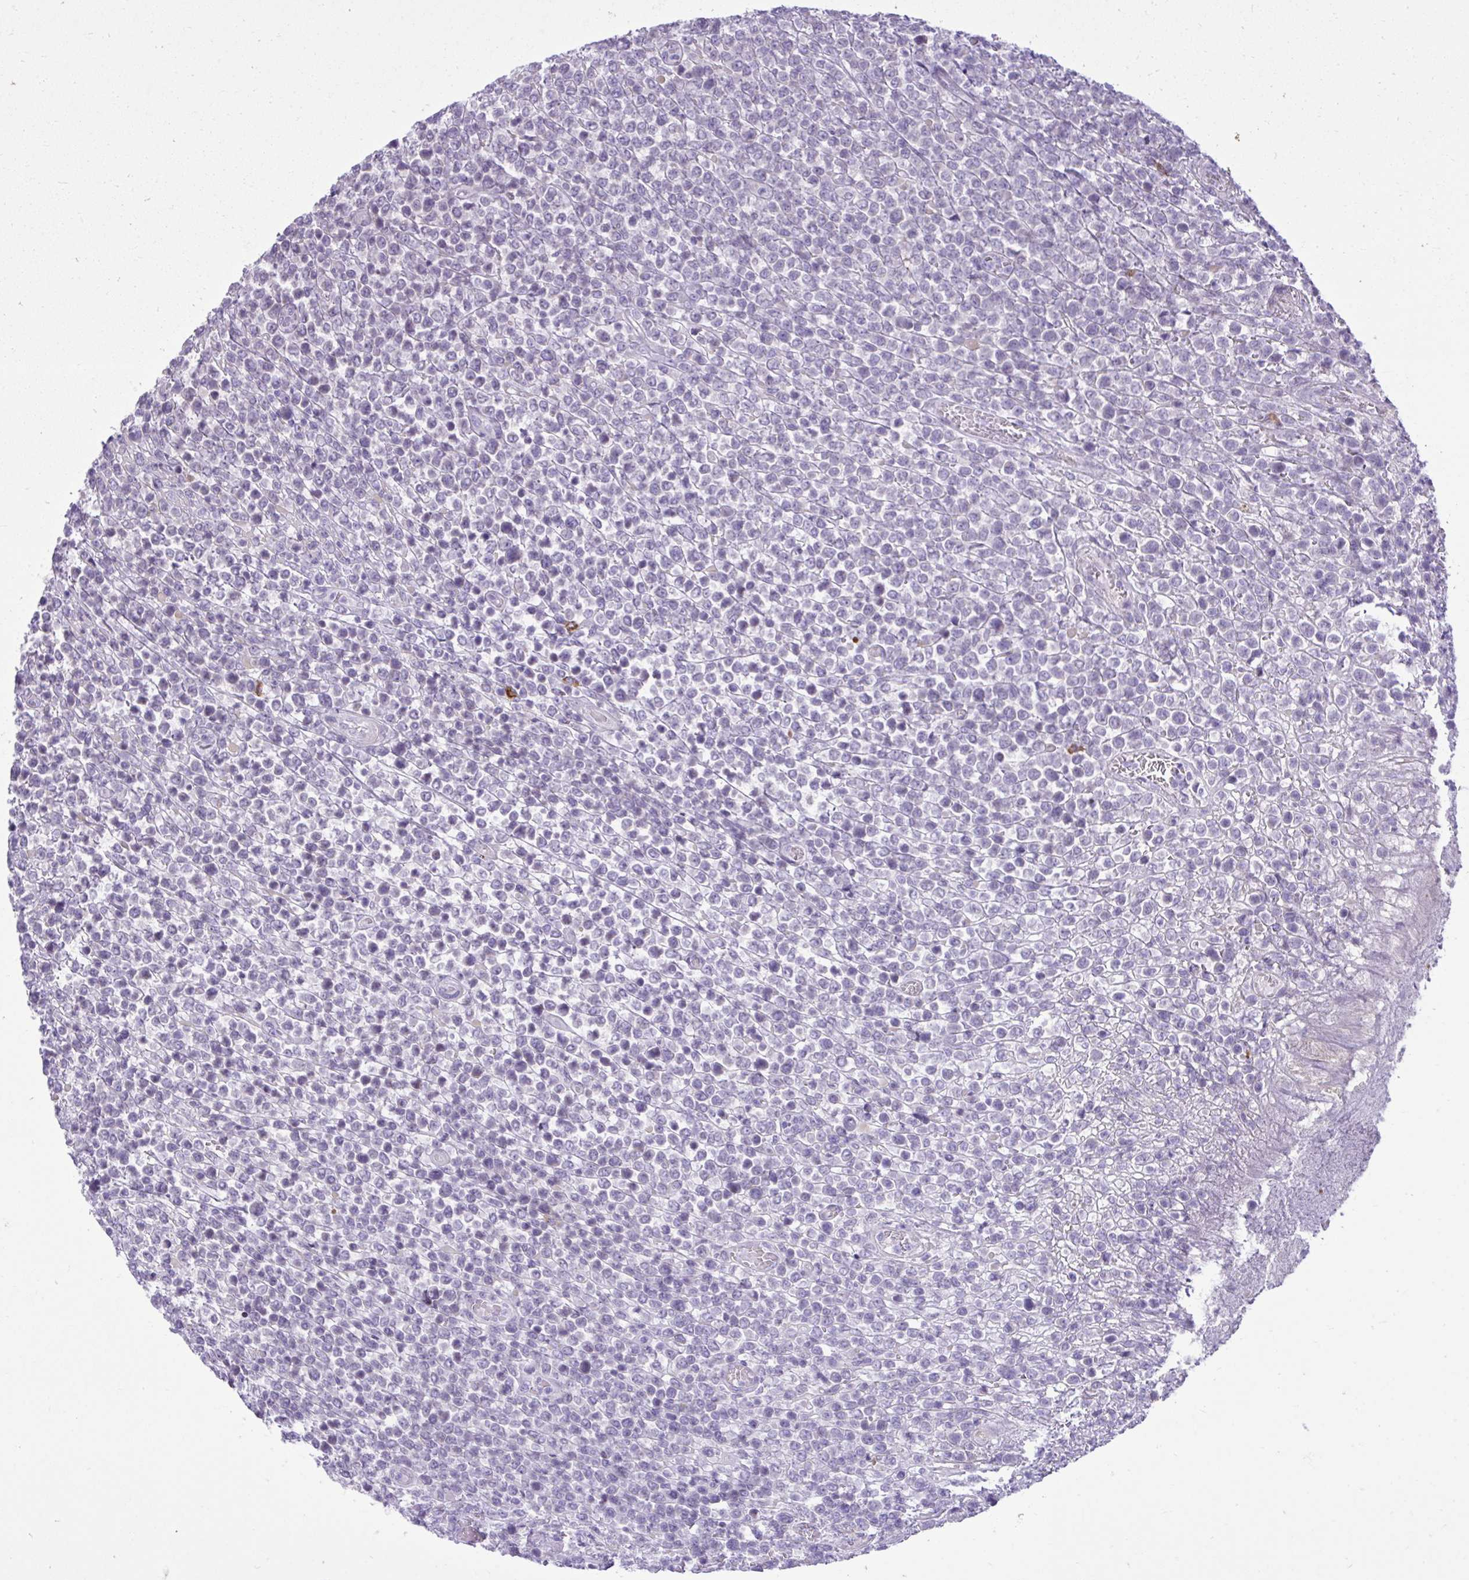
{"staining": {"intensity": "negative", "quantity": "none", "location": "none"}, "tissue": "lymphoma", "cell_type": "Tumor cells", "image_type": "cancer", "snomed": [{"axis": "morphology", "description": "Malignant lymphoma, non-Hodgkin's type, High grade"}, {"axis": "topography", "description": "Soft tissue"}], "caption": "Protein analysis of high-grade malignant lymphoma, non-Hodgkin's type reveals no significant positivity in tumor cells.", "gene": "SPAG1", "patient": {"sex": "female", "age": 56}}